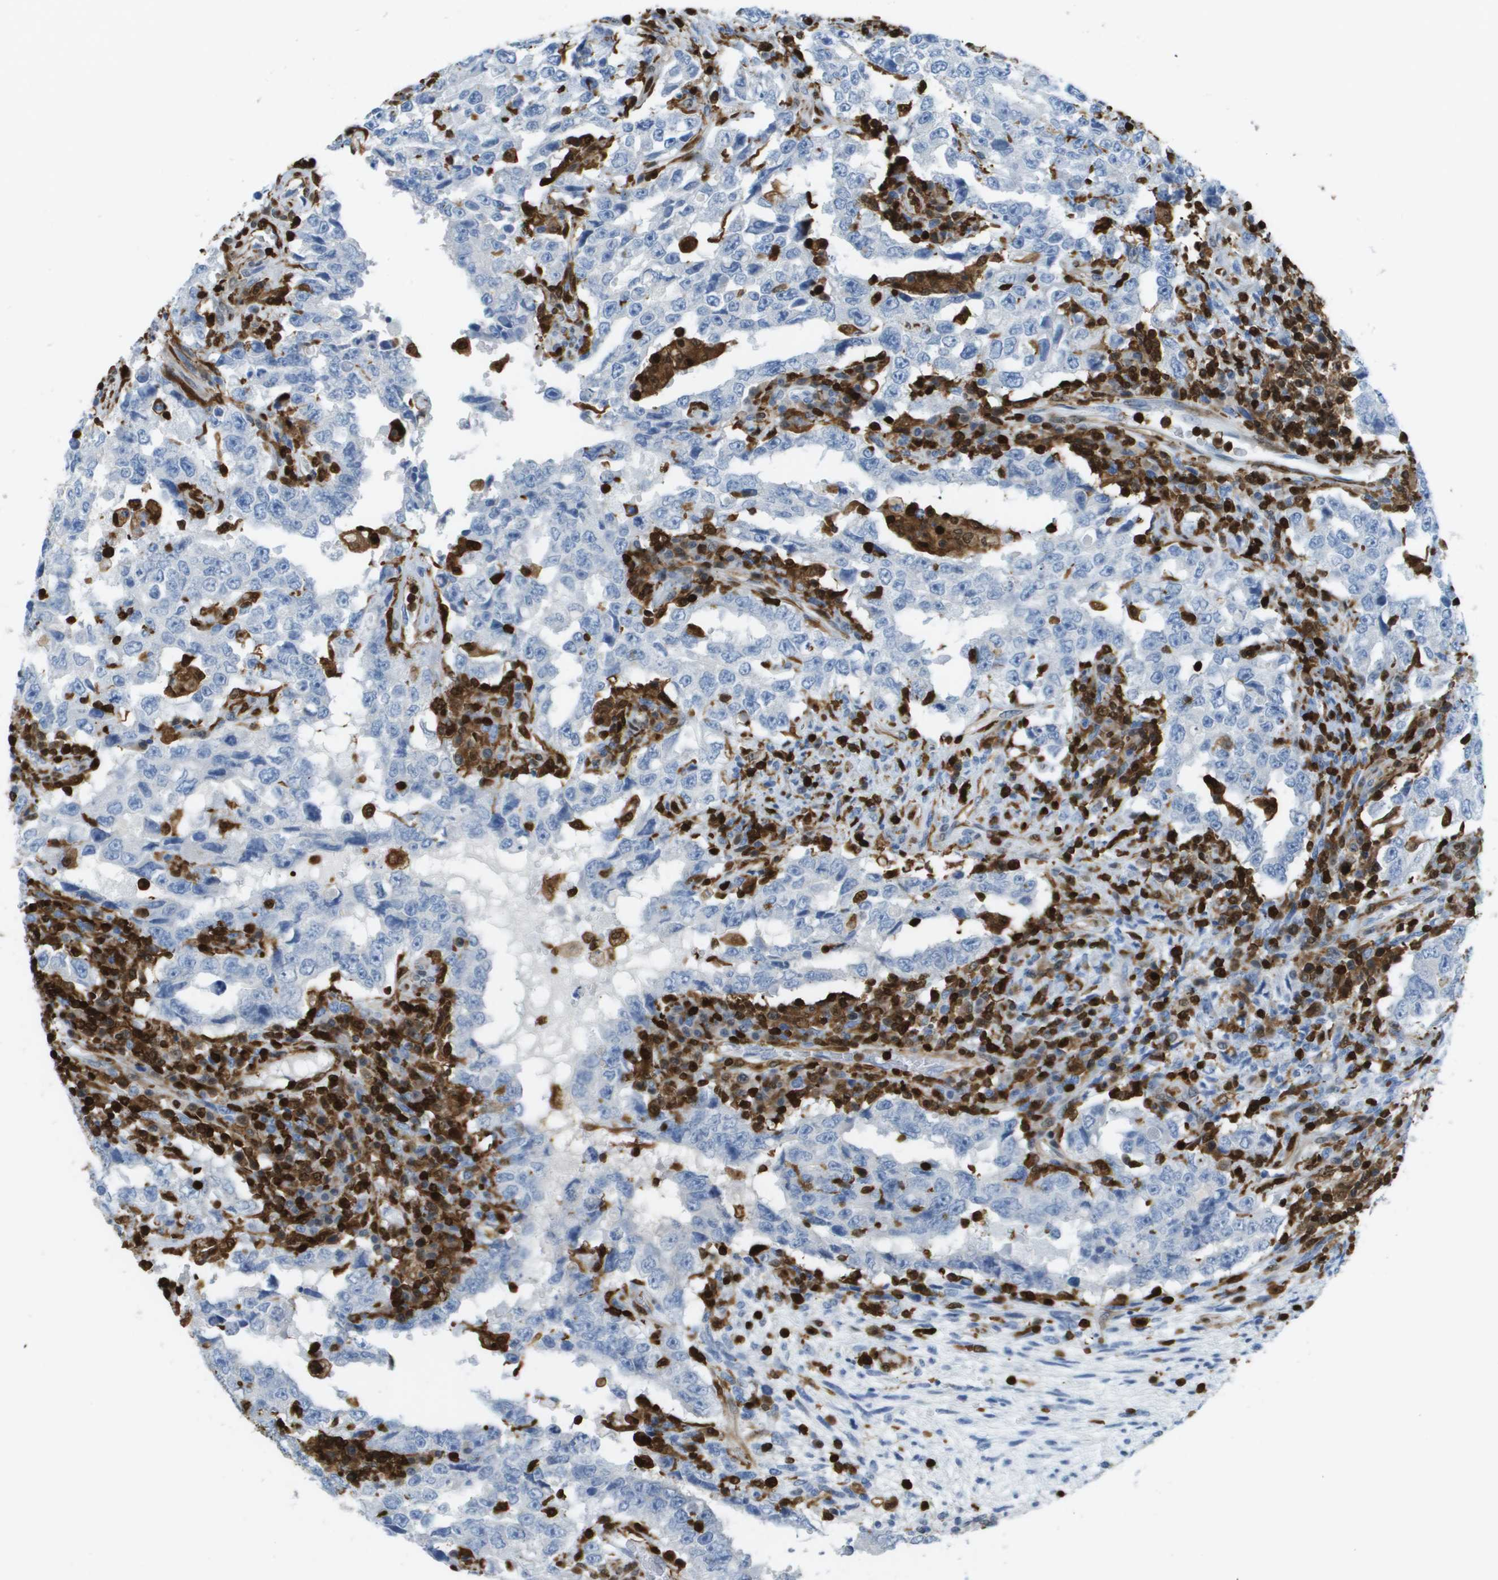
{"staining": {"intensity": "negative", "quantity": "none", "location": "none"}, "tissue": "testis cancer", "cell_type": "Tumor cells", "image_type": "cancer", "snomed": [{"axis": "morphology", "description": "Carcinoma, Embryonal, NOS"}, {"axis": "topography", "description": "Testis"}], "caption": "Immunohistochemistry (IHC) micrograph of testis embryonal carcinoma stained for a protein (brown), which exhibits no expression in tumor cells.", "gene": "DOCK5", "patient": {"sex": "male", "age": 26}}